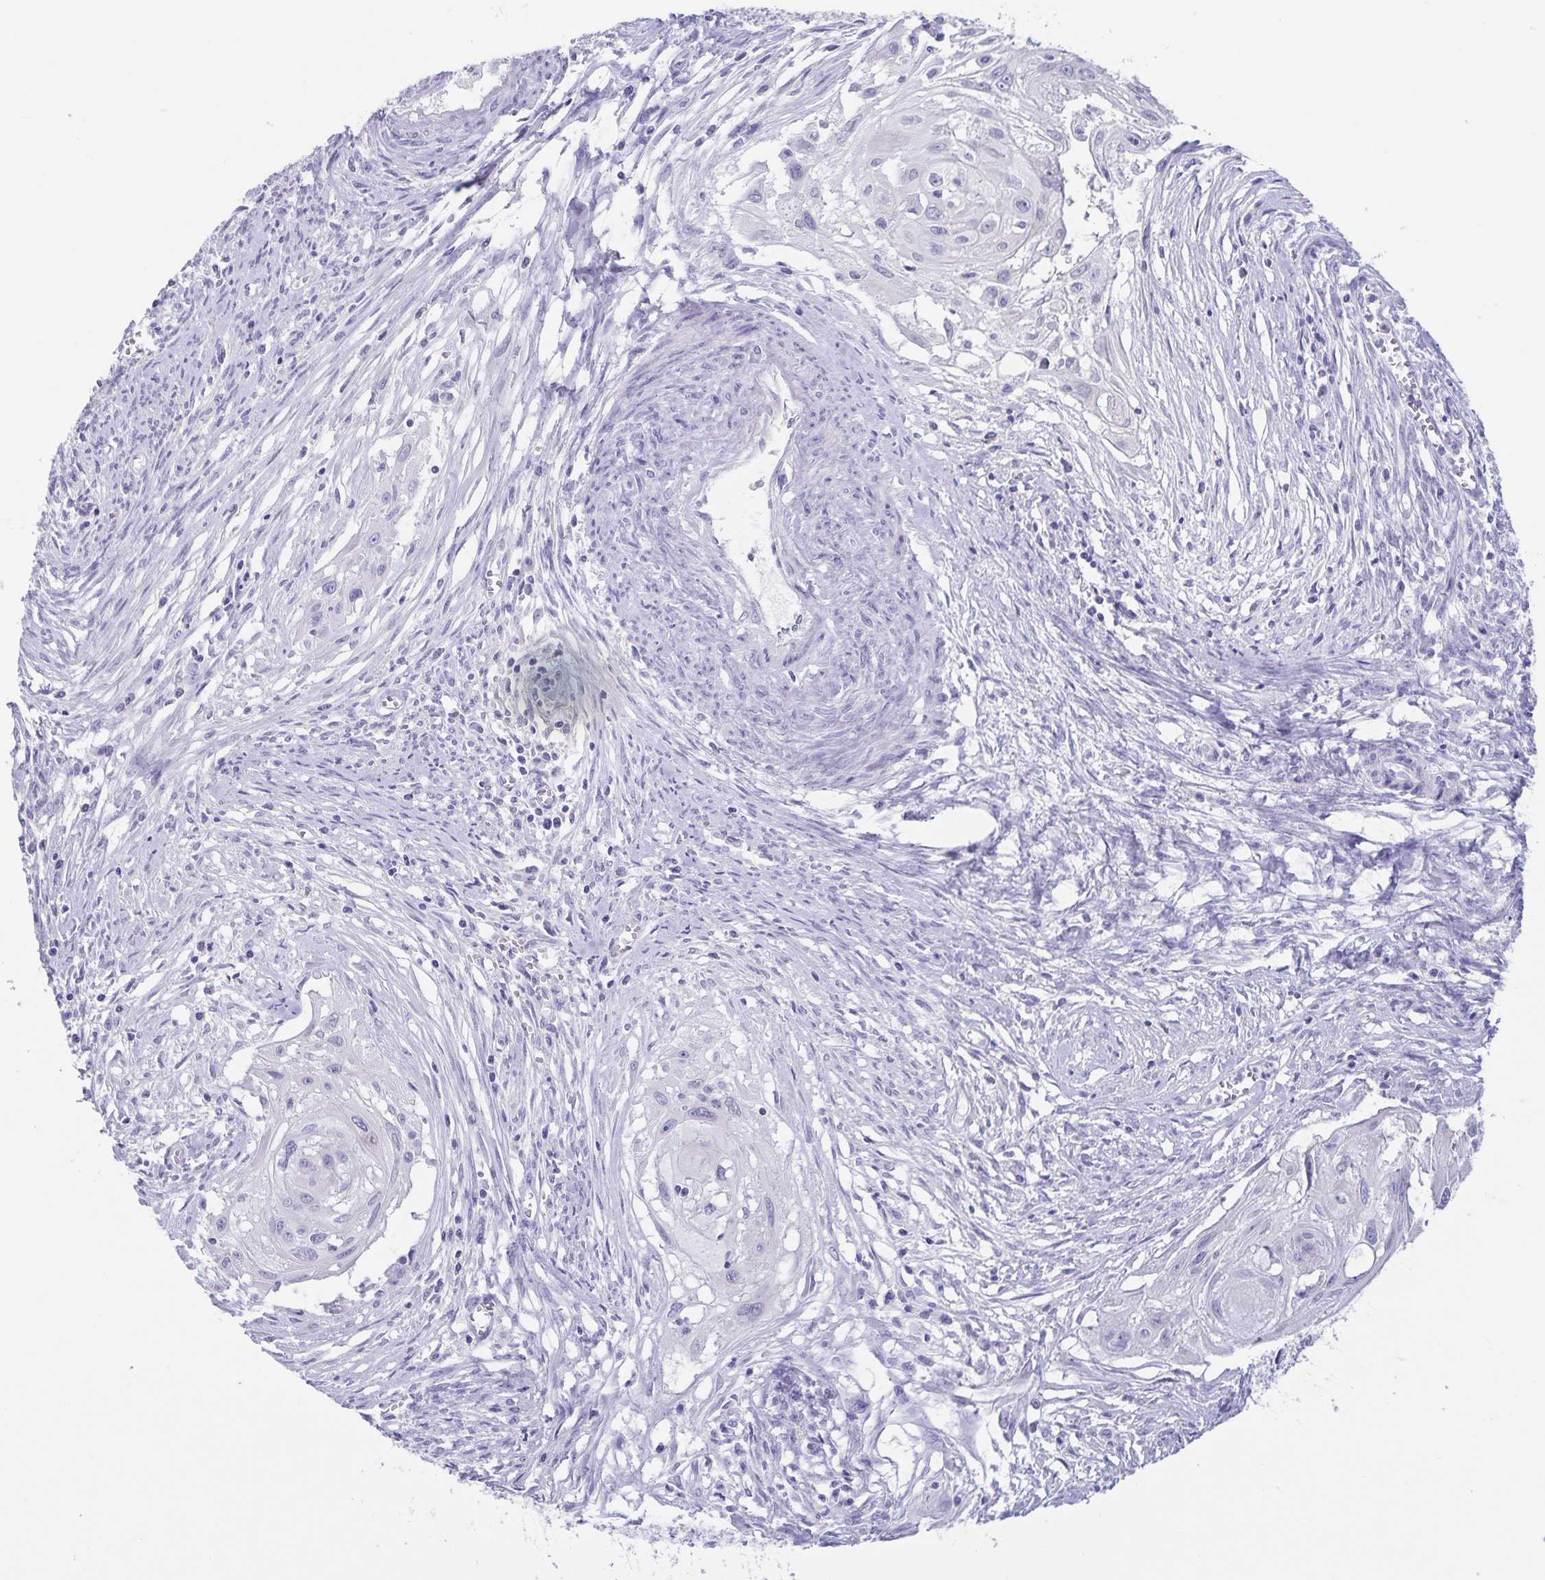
{"staining": {"intensity": "negative", "quantity": "none", "location": "none"}, "tissue": "cervical cancer", "cell_type": "Tumor cells", "image_type": "cancer", "snomed": [{"axis": "morphology", "description": "Squamous cell carcinoma, NOS"}, {"axis": "topography", "description": "Cervix"}], "caption": "An IHC photomicrograph of cervical cancer (squamous cell carcinoma) is shown. There is no staining in tumor cells of cervical cancer (squamous cell carcinoma).", "gene": "AQP4", "patient": {"sex": "female", "age": 49}}